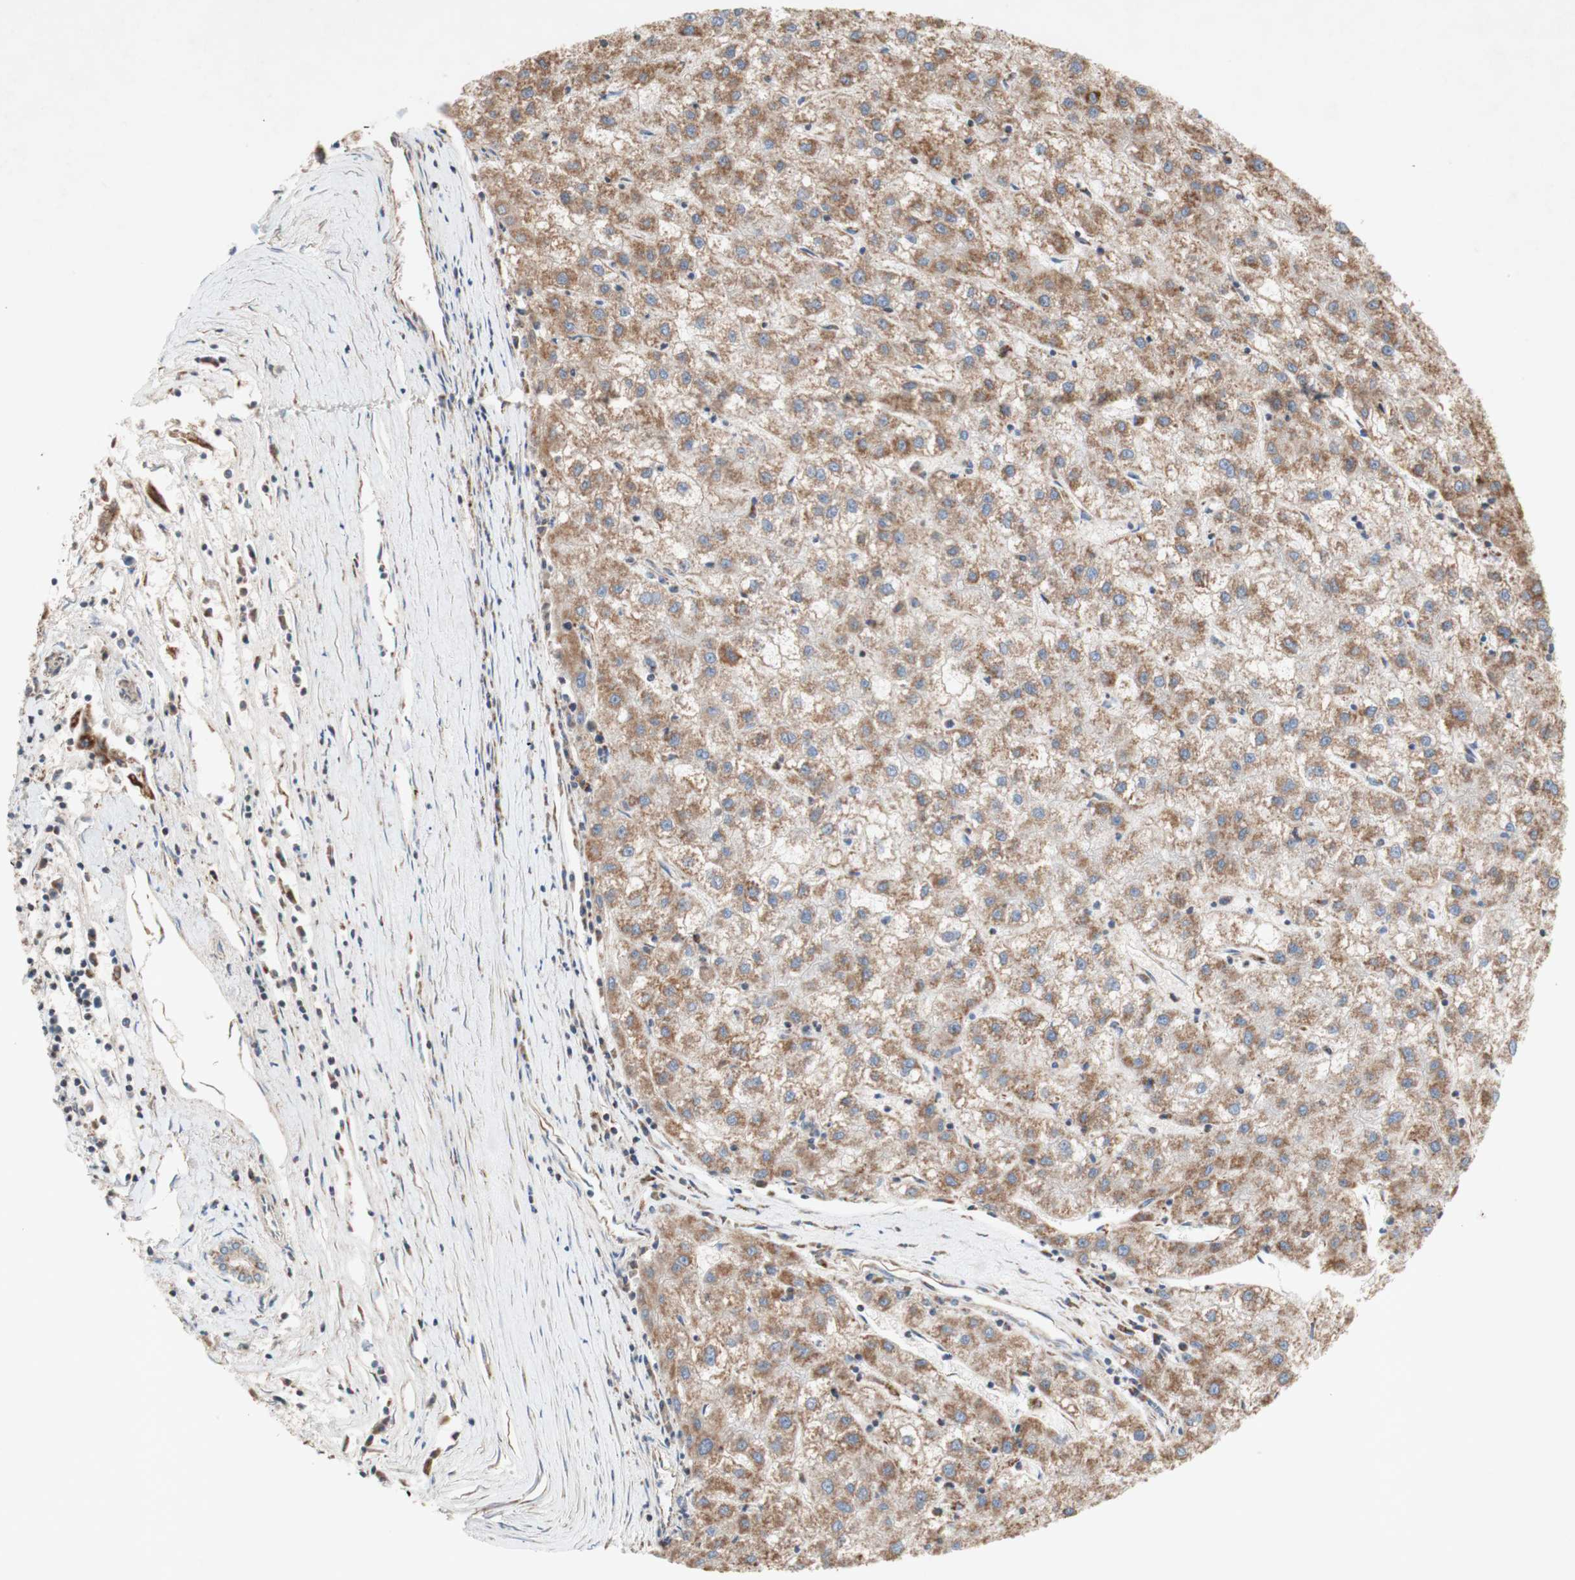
{"staining": {"intensity": "moderate", "quantity": ">75%", "location": "cytoplasmic/membranous"}, "tissue": "liver cancer", "cell_type": "Tumor cells", "image_type": "cancer", "snomed": [{"axis": "morphology", "description": "Carcinoma, Hepatocellular, NOS"}, {"axis": "topography", "description": "Liver"}], "caption": "A brown stain shows moderate cytoplasmic/membranous expression of a protein in liver cancer tumor cells.", "gene": "SDHB", "patient": {"sex": "male", "age": 72}}